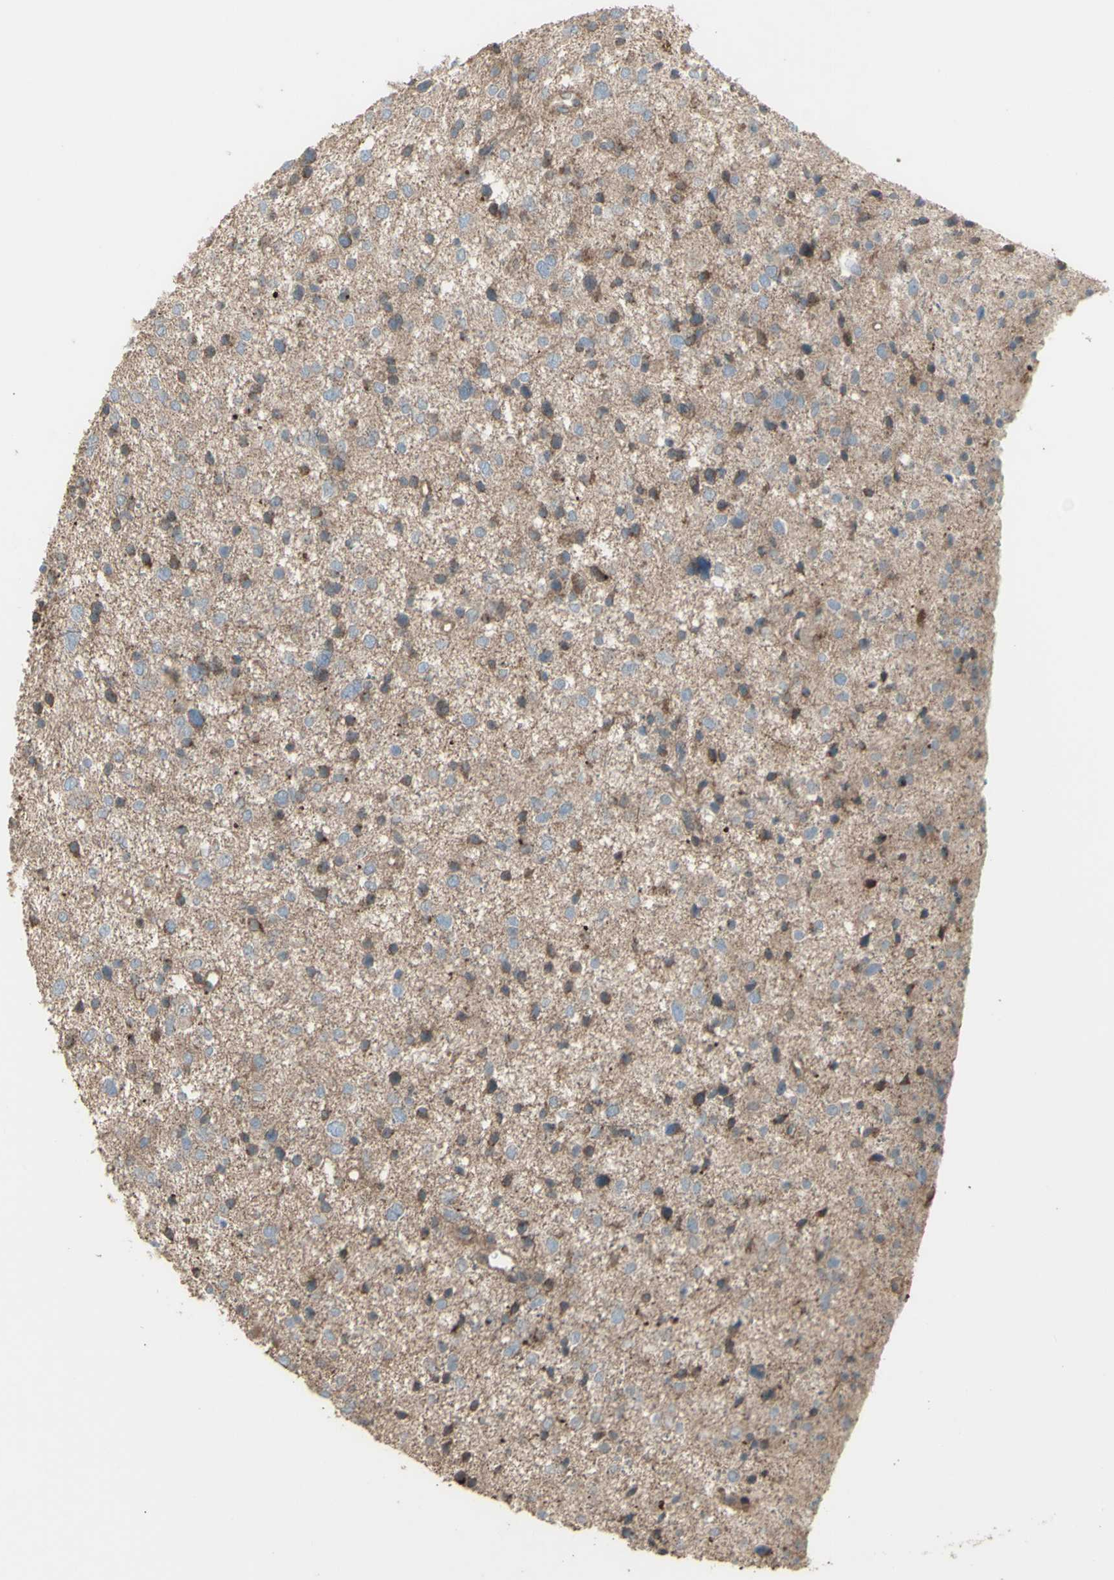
{"staining": {"intensity": "moderate", "quantity": "25%-75%", "location": "cytoplasmic/membranous"}, "tissue": "glioma", "cell_type": "Tumor cells", "image_type": "cancer", "snomed": [{"axis": "morphology", "description": "Glioma, malignant, Low grade"}, {"axis": "topography", "description": "Brain"}], "caption": "Glioma stained with a brown dye shows moderate cytoplasmic/membranous positive expression in about 25%-75% of tumor cells.", "gene": "RNASEL", "patient": {"sex": "female", "age": 37}}